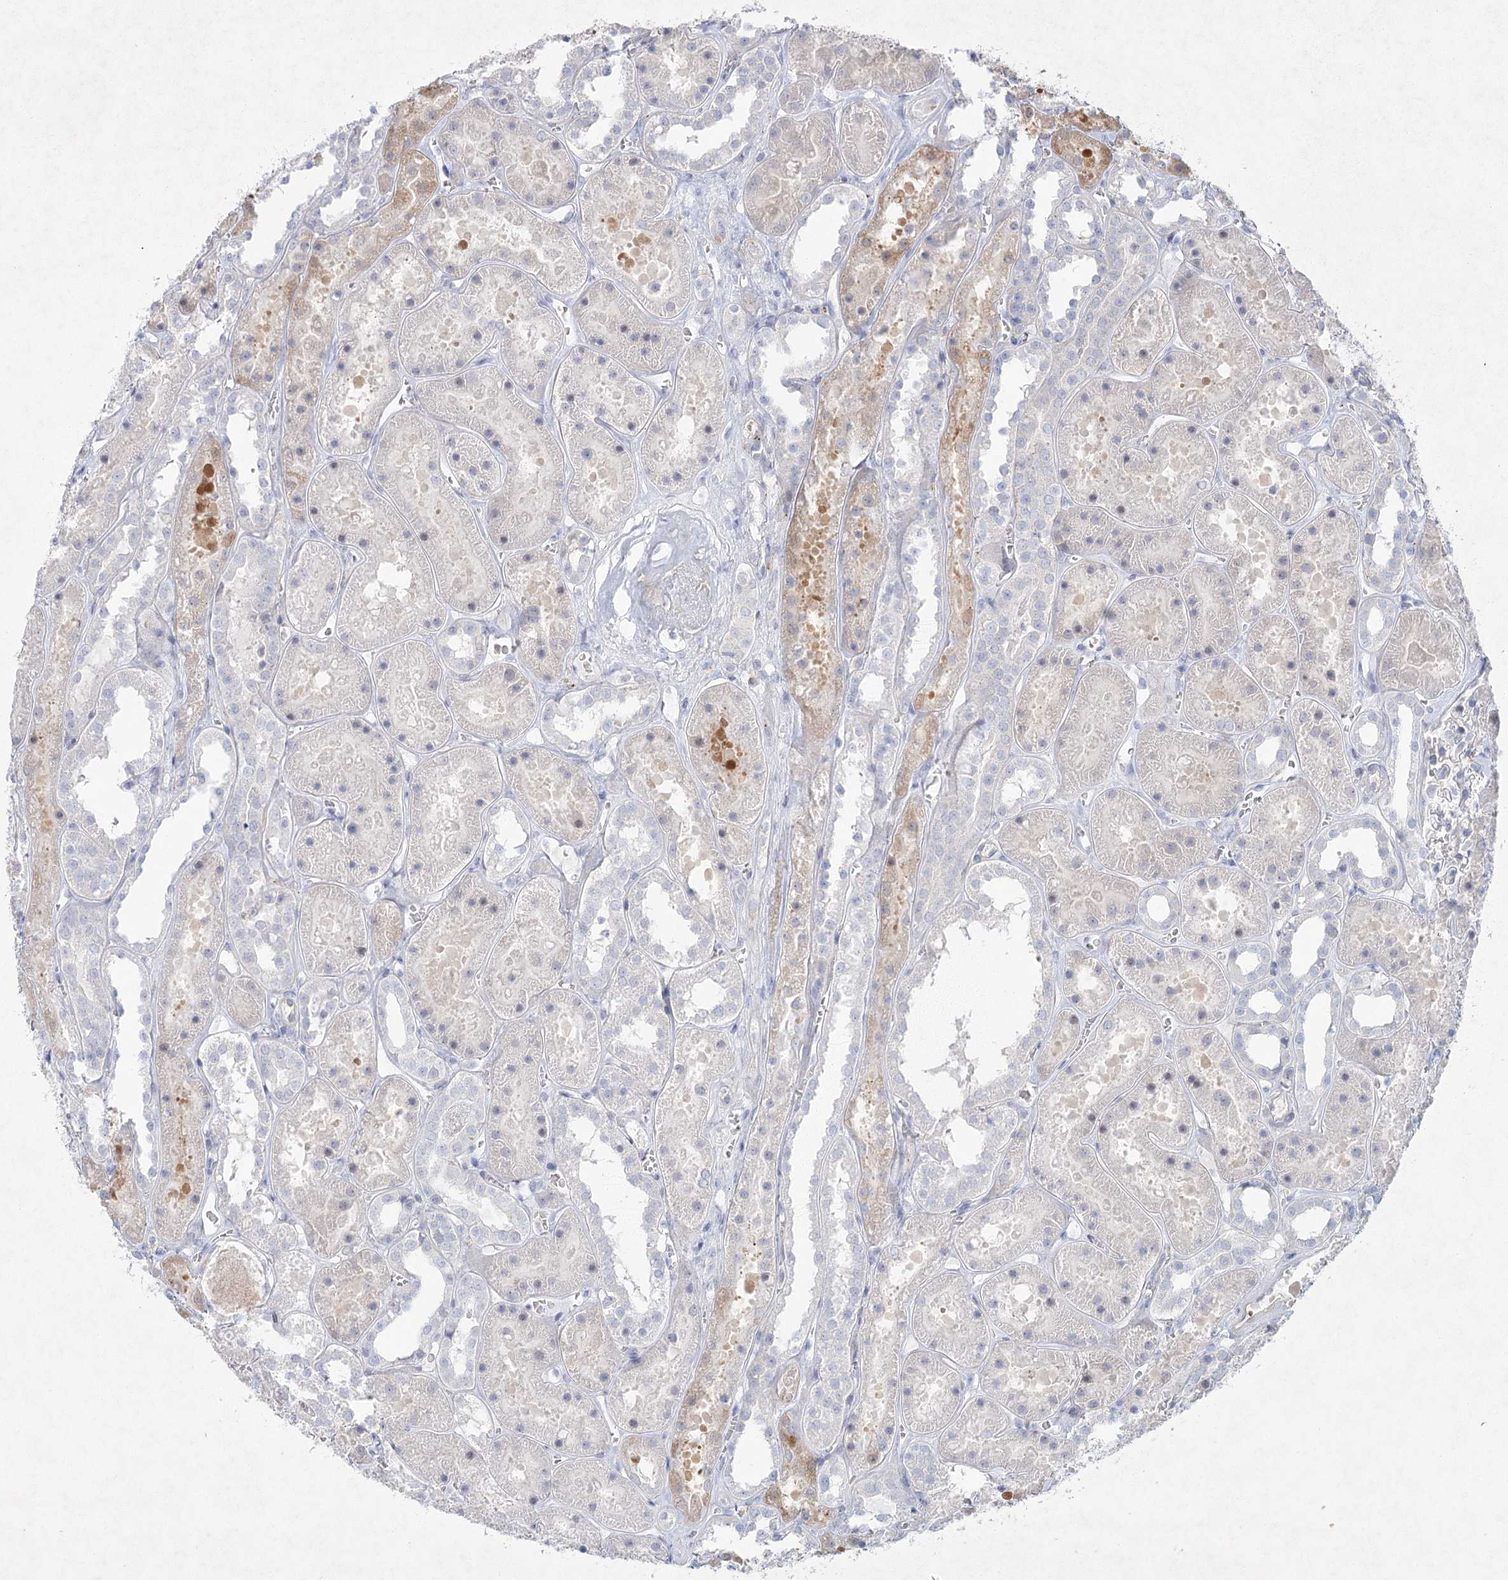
{"staining": {"intensity": "negative", "quantity": "none", "location": "none"}, "tissue": "kidney", "cell_type": "Cells in glomeruli", "image_type": "normal", "snomed": [{"axis": "morphology", "description": "Normal tissue, NOS"}, {"axis": "topography", "description": "Kidney"}], "caption": "IHC micrograph of normal kidney: human kidney stained with DAB (3,3'-diaminobenzidine) exhibits no significant protein expression in cells in glomeruli.", "gene": "FAM110C", "patient": {"sex": "female", "age": 41}}